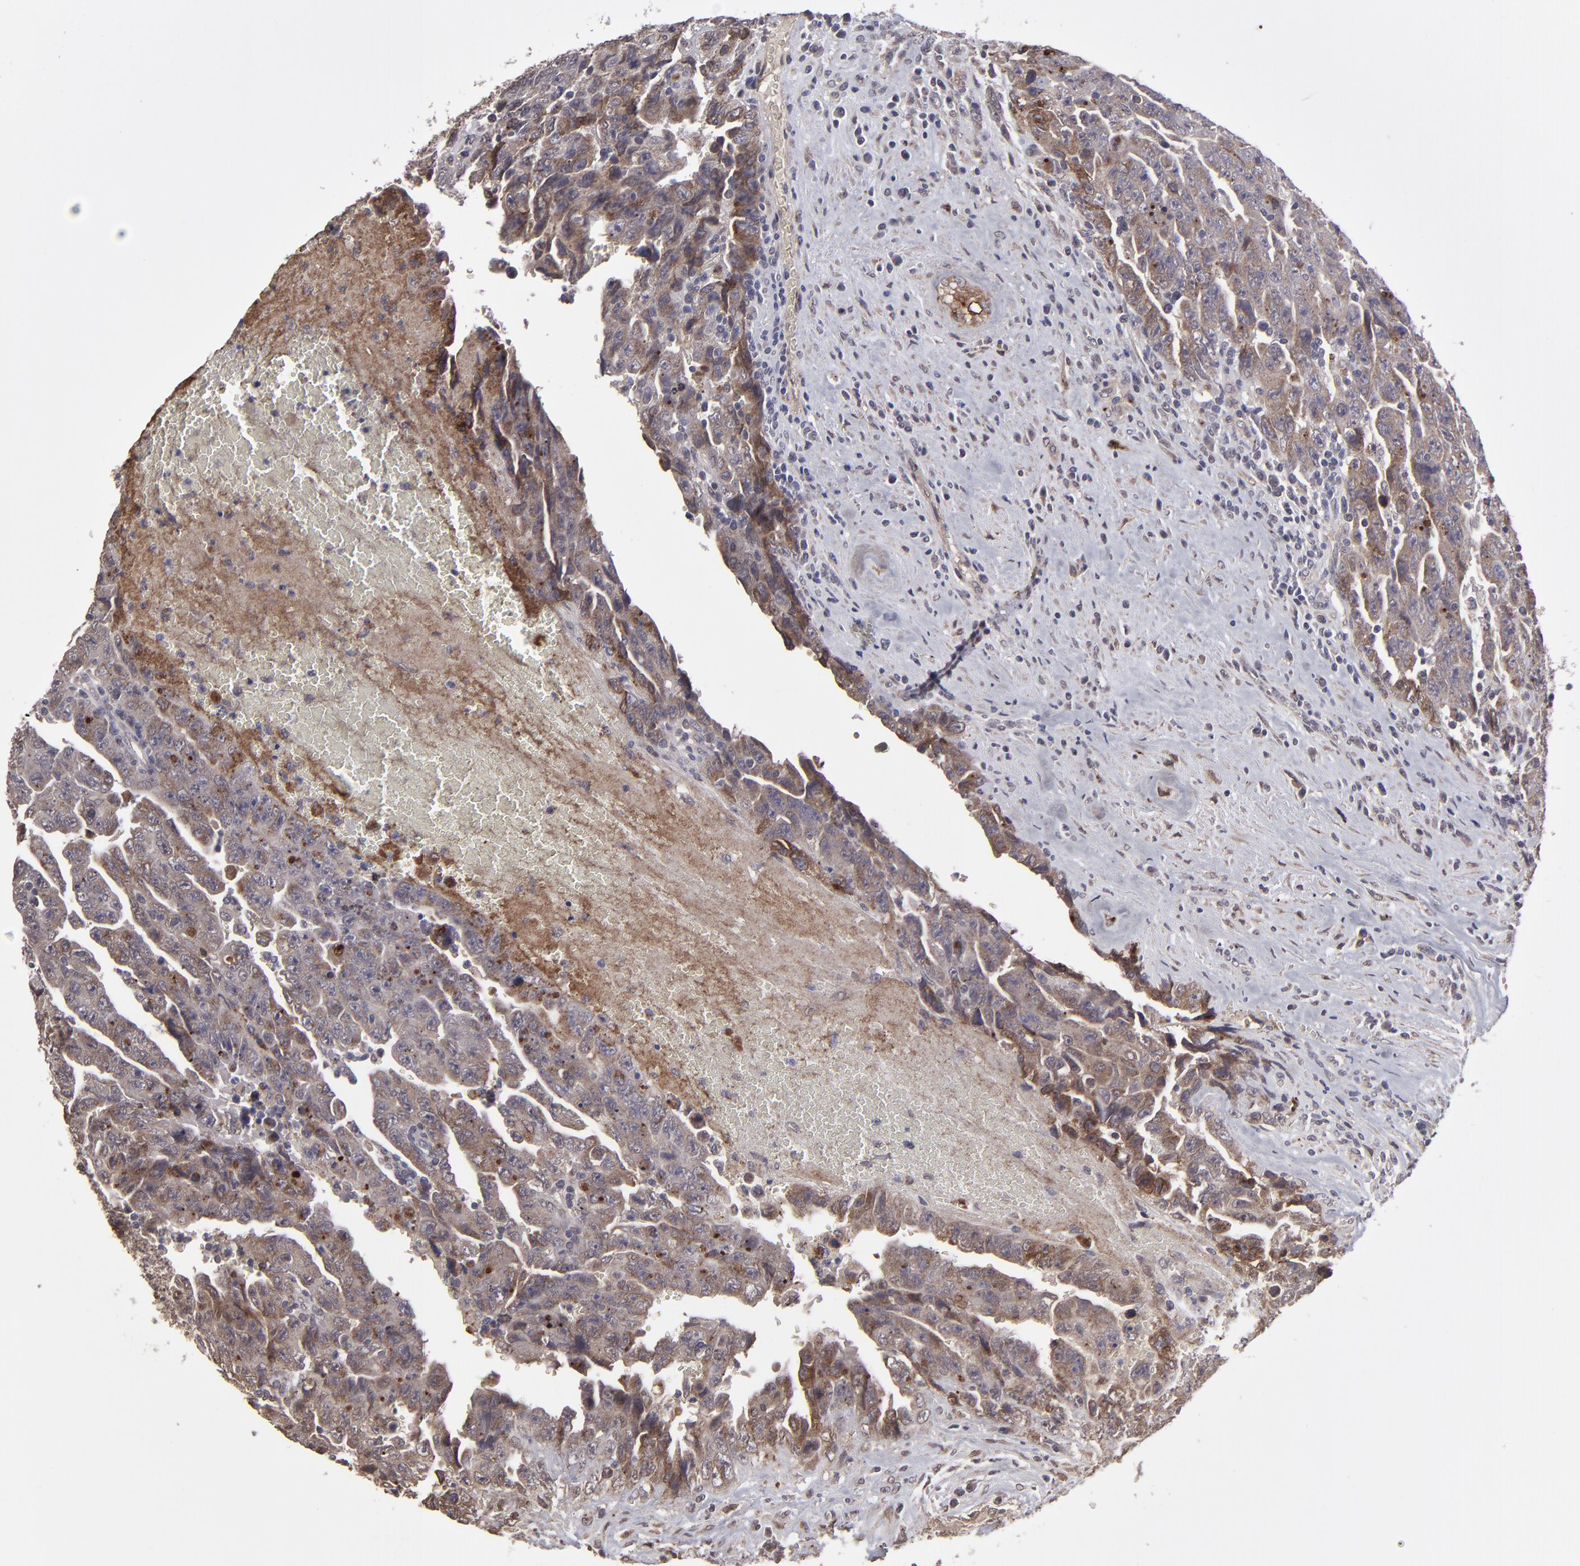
{"staining": {"intensity": "moderate", "quantity": "25%-75%", "location": "cytoplasmic/membranous"}, "tissue": "testis cancer", "cell_type": "Tumor cells", "image_type": "cancer", "snomed": [{"axis": "morphology", "description": "Carcinoma, Embryonal, NOS"}, {"axis": "topography", "description": "Testis"}], "caption": "IHC histopathology image of human testis embryonal carcinoma stained for a protein (brown), which exhibits medium levels of moderate cytoplasmic/membranous expression in about 25%-75% of tumor cells.", "gene": "ITGB5", "patient": {"sex": "male", "age": 28}}